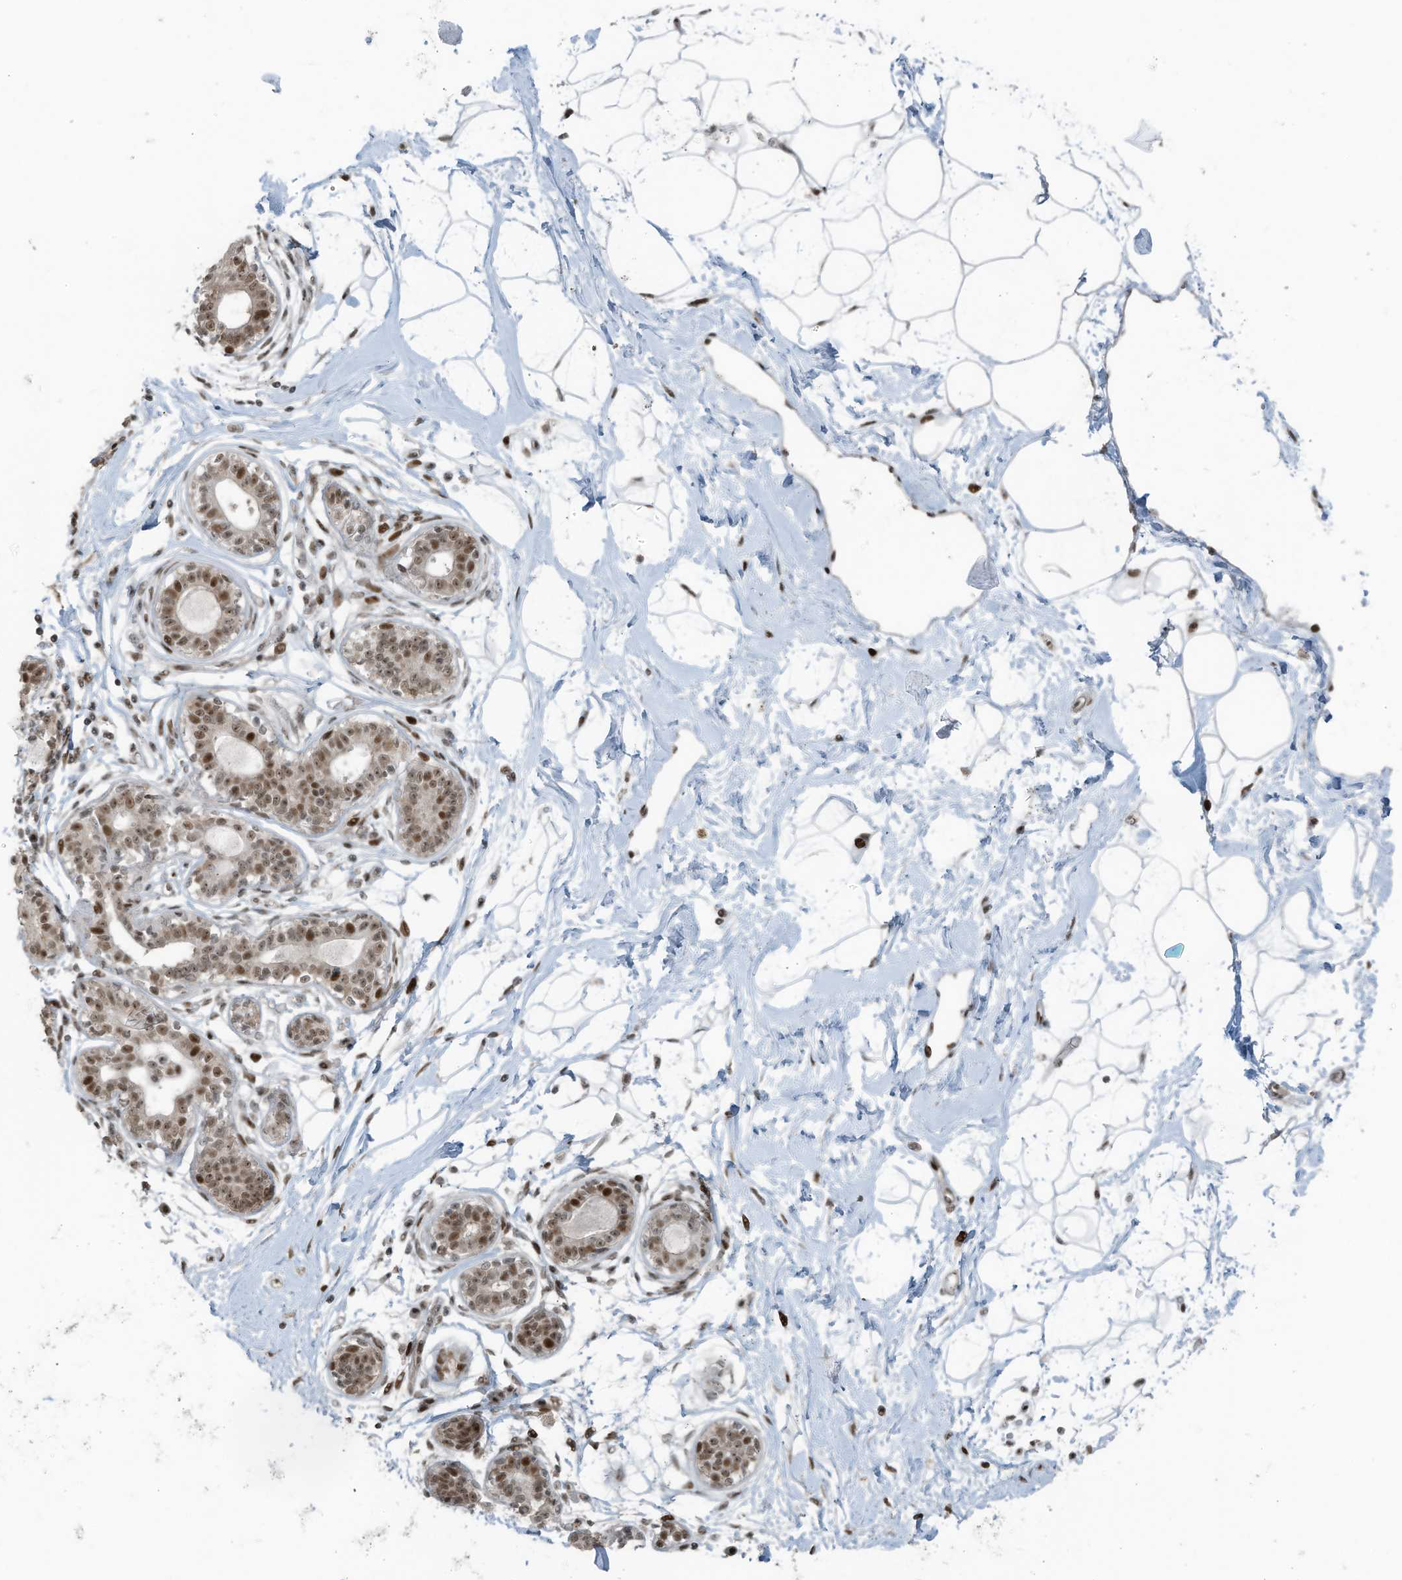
{"staining": {"intensity": "moderate", "quantity": ">75%", "location": "nuclear"}, "tissue": "breast", "cell_type": "Adipocytes", "image_type": "normal", "snomed": [{"axis": "morphology", "description": "Normal tissue, NOS"}, {"axis": "topography", "description": "Breast"}], "caption": "This image reveals immunohistochemistry (IHC) staining of unremarkable human breast, with medium moderate nuclear positivity in about >75% of adipocytes.", "gene": "PCNP", "patient": {"sex": "female", "age": 45}}